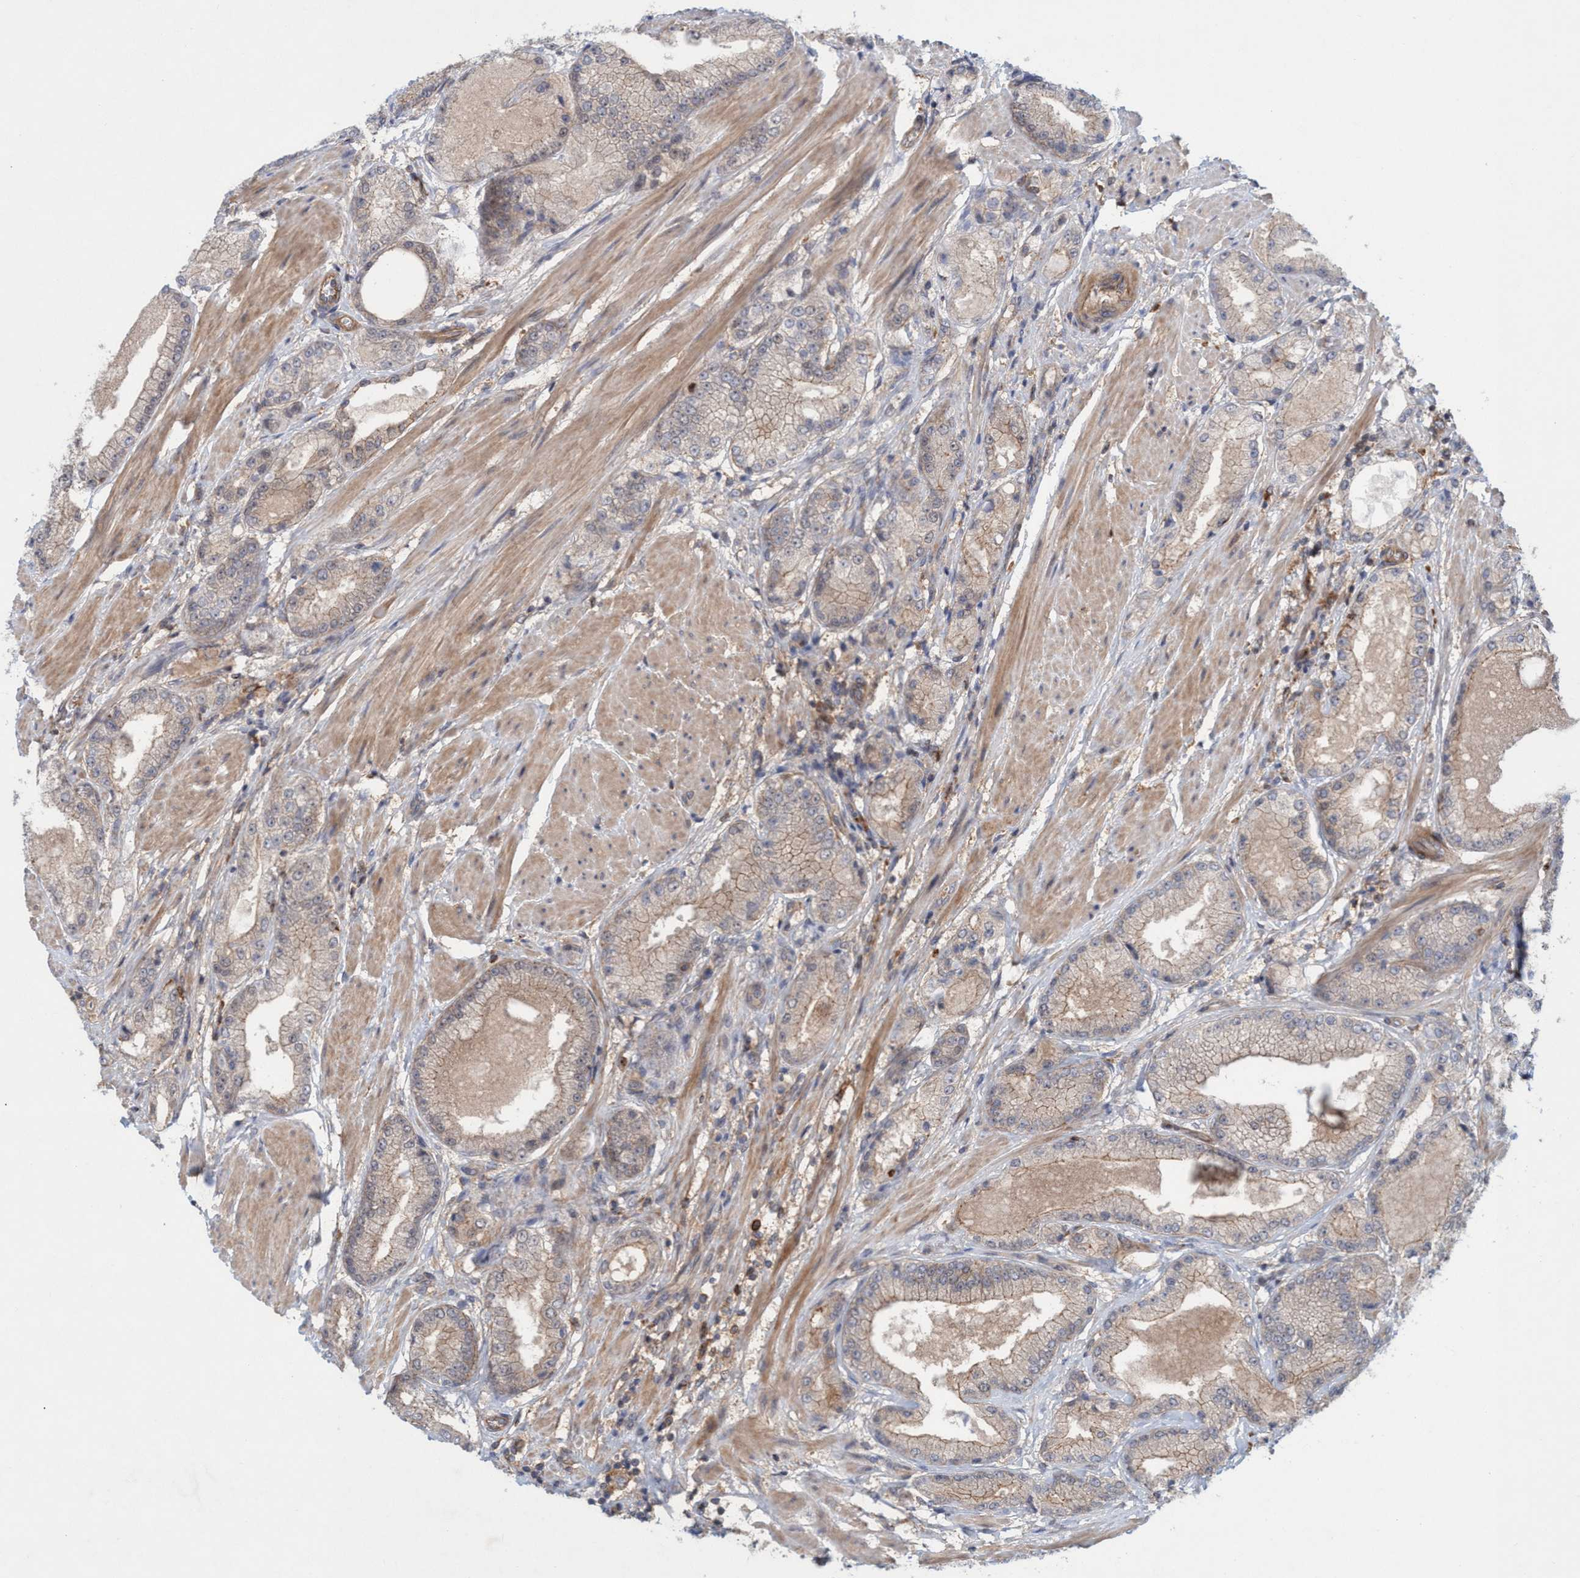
{"staining": {"intensity": "negative", "quantity": "none", "location": "none"}, "tissue": "prostate cancer", "cell_type": "Tumor cells", "image_type": "cancer", "snomed": [{"axis": "morphology", "description": "Adenocarcinoma, High grade"}, {"axis": "topography", "description": "Prostate"}], "caption": "The photomicrograph reveals no significant staining in tumor cells of prostate high-grade adenocarcinoma. (Stains: DAB (3,3'-diaminobenzidine) IHC with hematoxylin counter stain, Microscopy: brightfield microscopy at high magnification).", "gene": "SPECC1", "patient": {"sex": "male", "age": 50}}